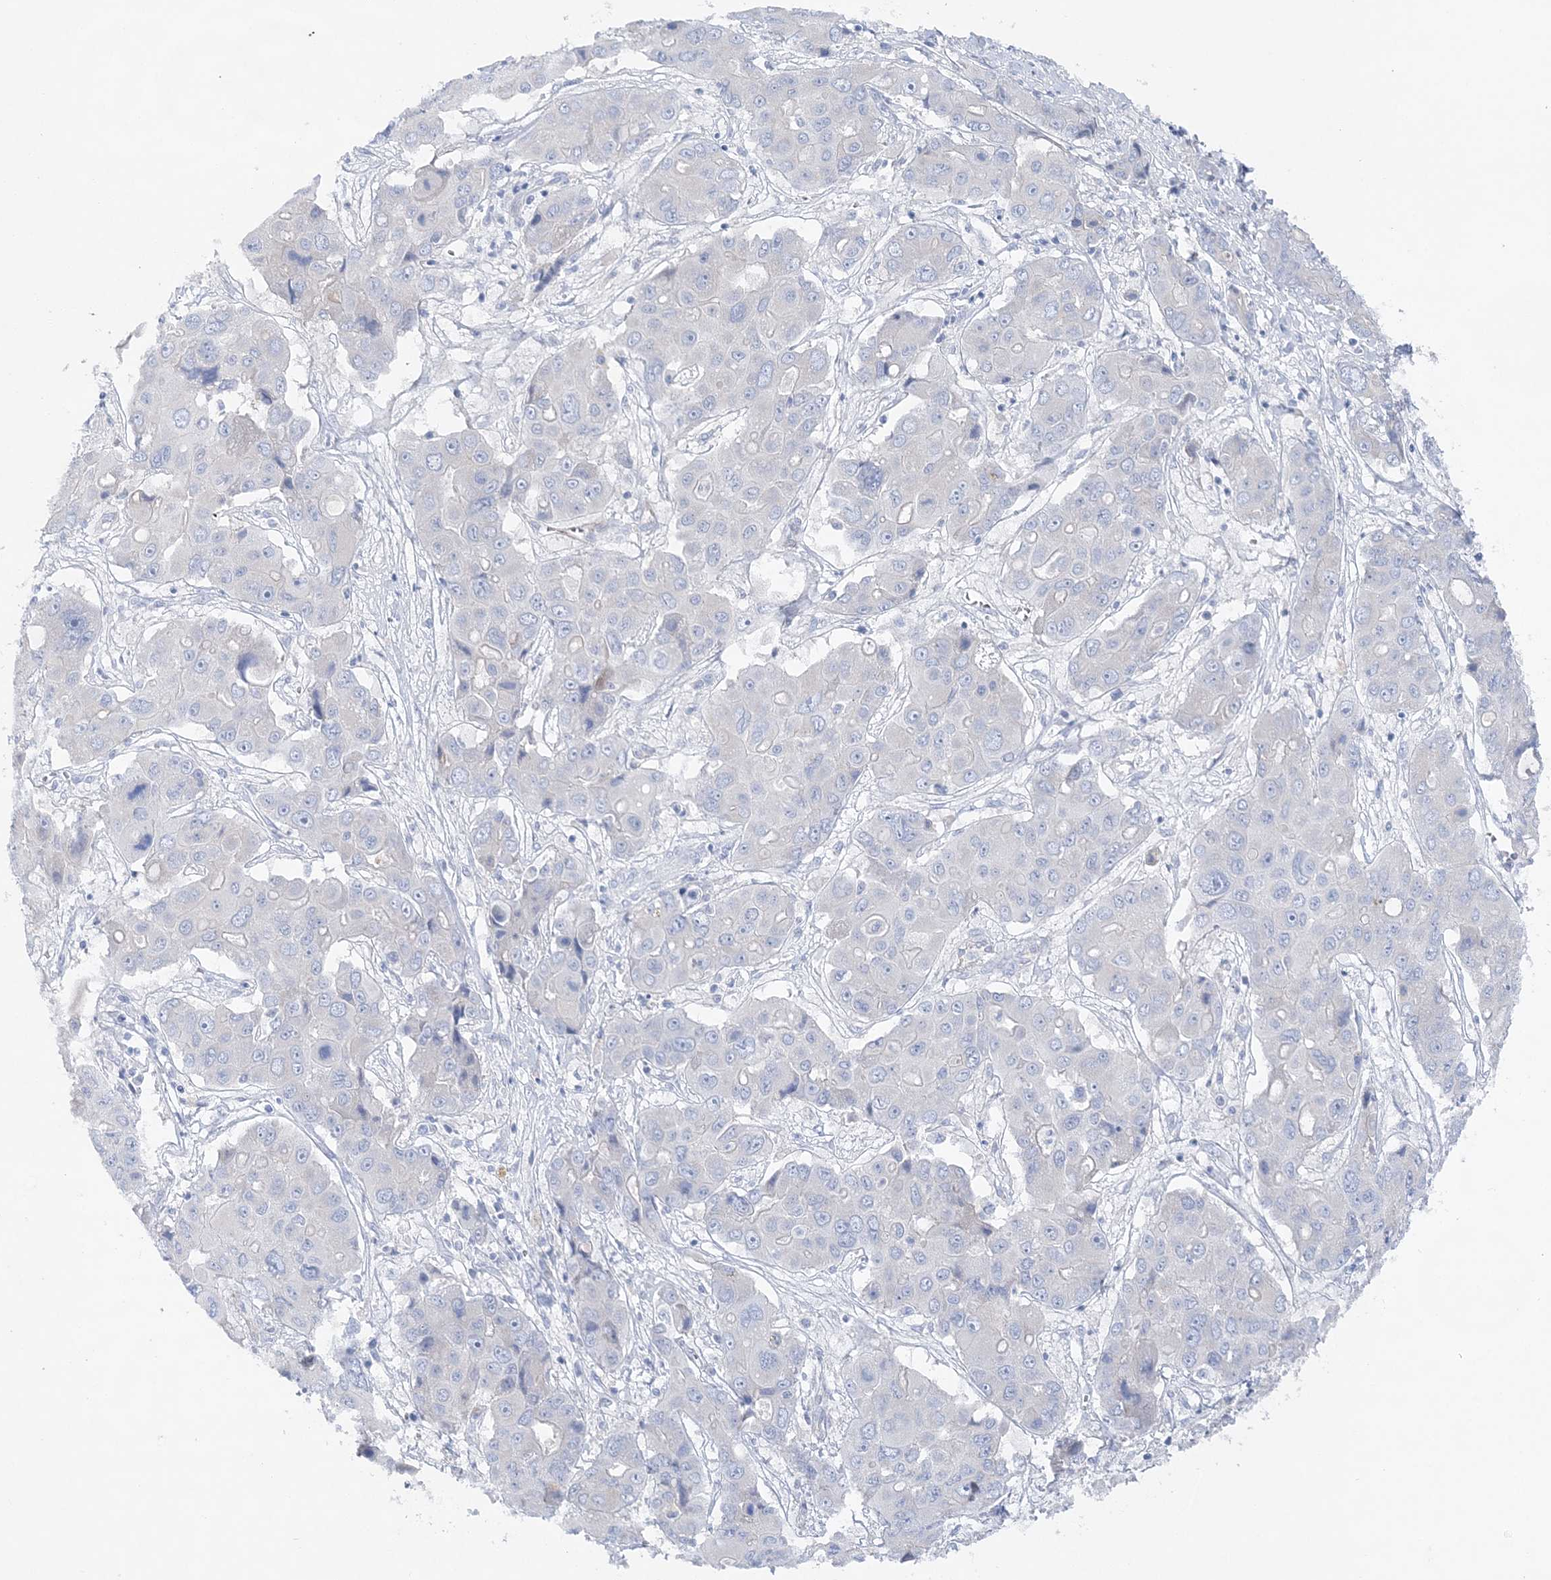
{"staining": {"intensity": "negative", "quantity": "none", "location": "none"}, "tissue": "liver cancer", "cell_type": "Tumor cells", "image_type": "cancer", "snomed": [{"axis": "morphology", "description": "Cholangiocarcinoma"}, {"axis": "topography", "description": "Liver"}], "caption": "An image of liver cholangiocarcinoma stained for a protein demonstrates no brown staining in tumor cells.", "gene": "SLC5A6", "patient": {"sex": "male", "age": 67}}